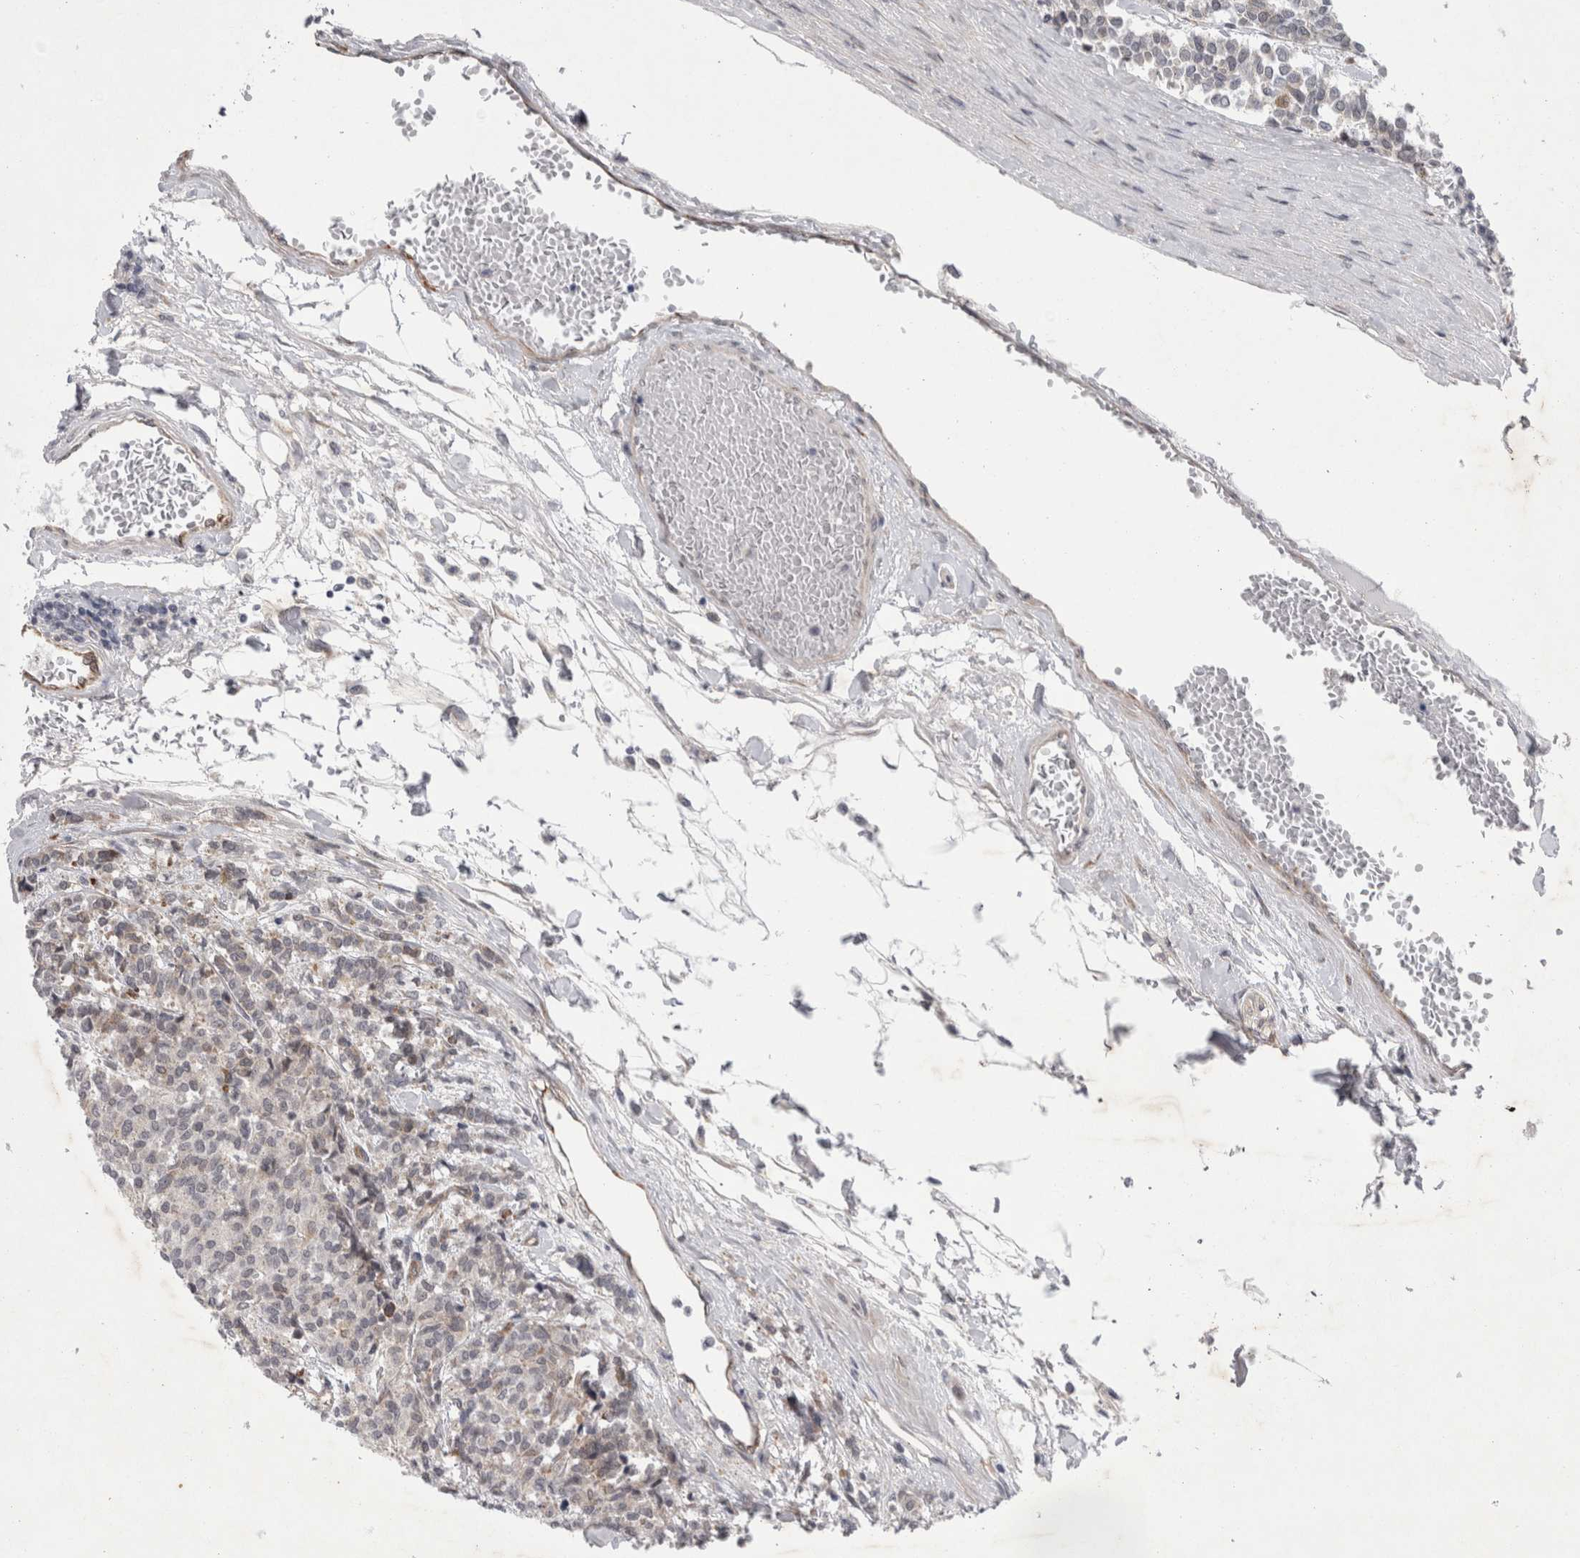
{"staining": {"intensity": "negative", "quantity": "none", "location": "none"}, "tissue": "carcinoid", "cell_type": "Tumor cells", "image_type": "cancer", "snomed": [{"axis": "morphology", "description": "Carcinoid, malignant, NOS"}, {"axis": "topography", "description": "Pancreas"}], "caption": "Immunohistochemical staining of human carcinoid displays no significant positivity in tumor cells. (DAB IHC, high magnification).", "gene": "PARP11", "patient": {"sex": "female", "age": 54}}